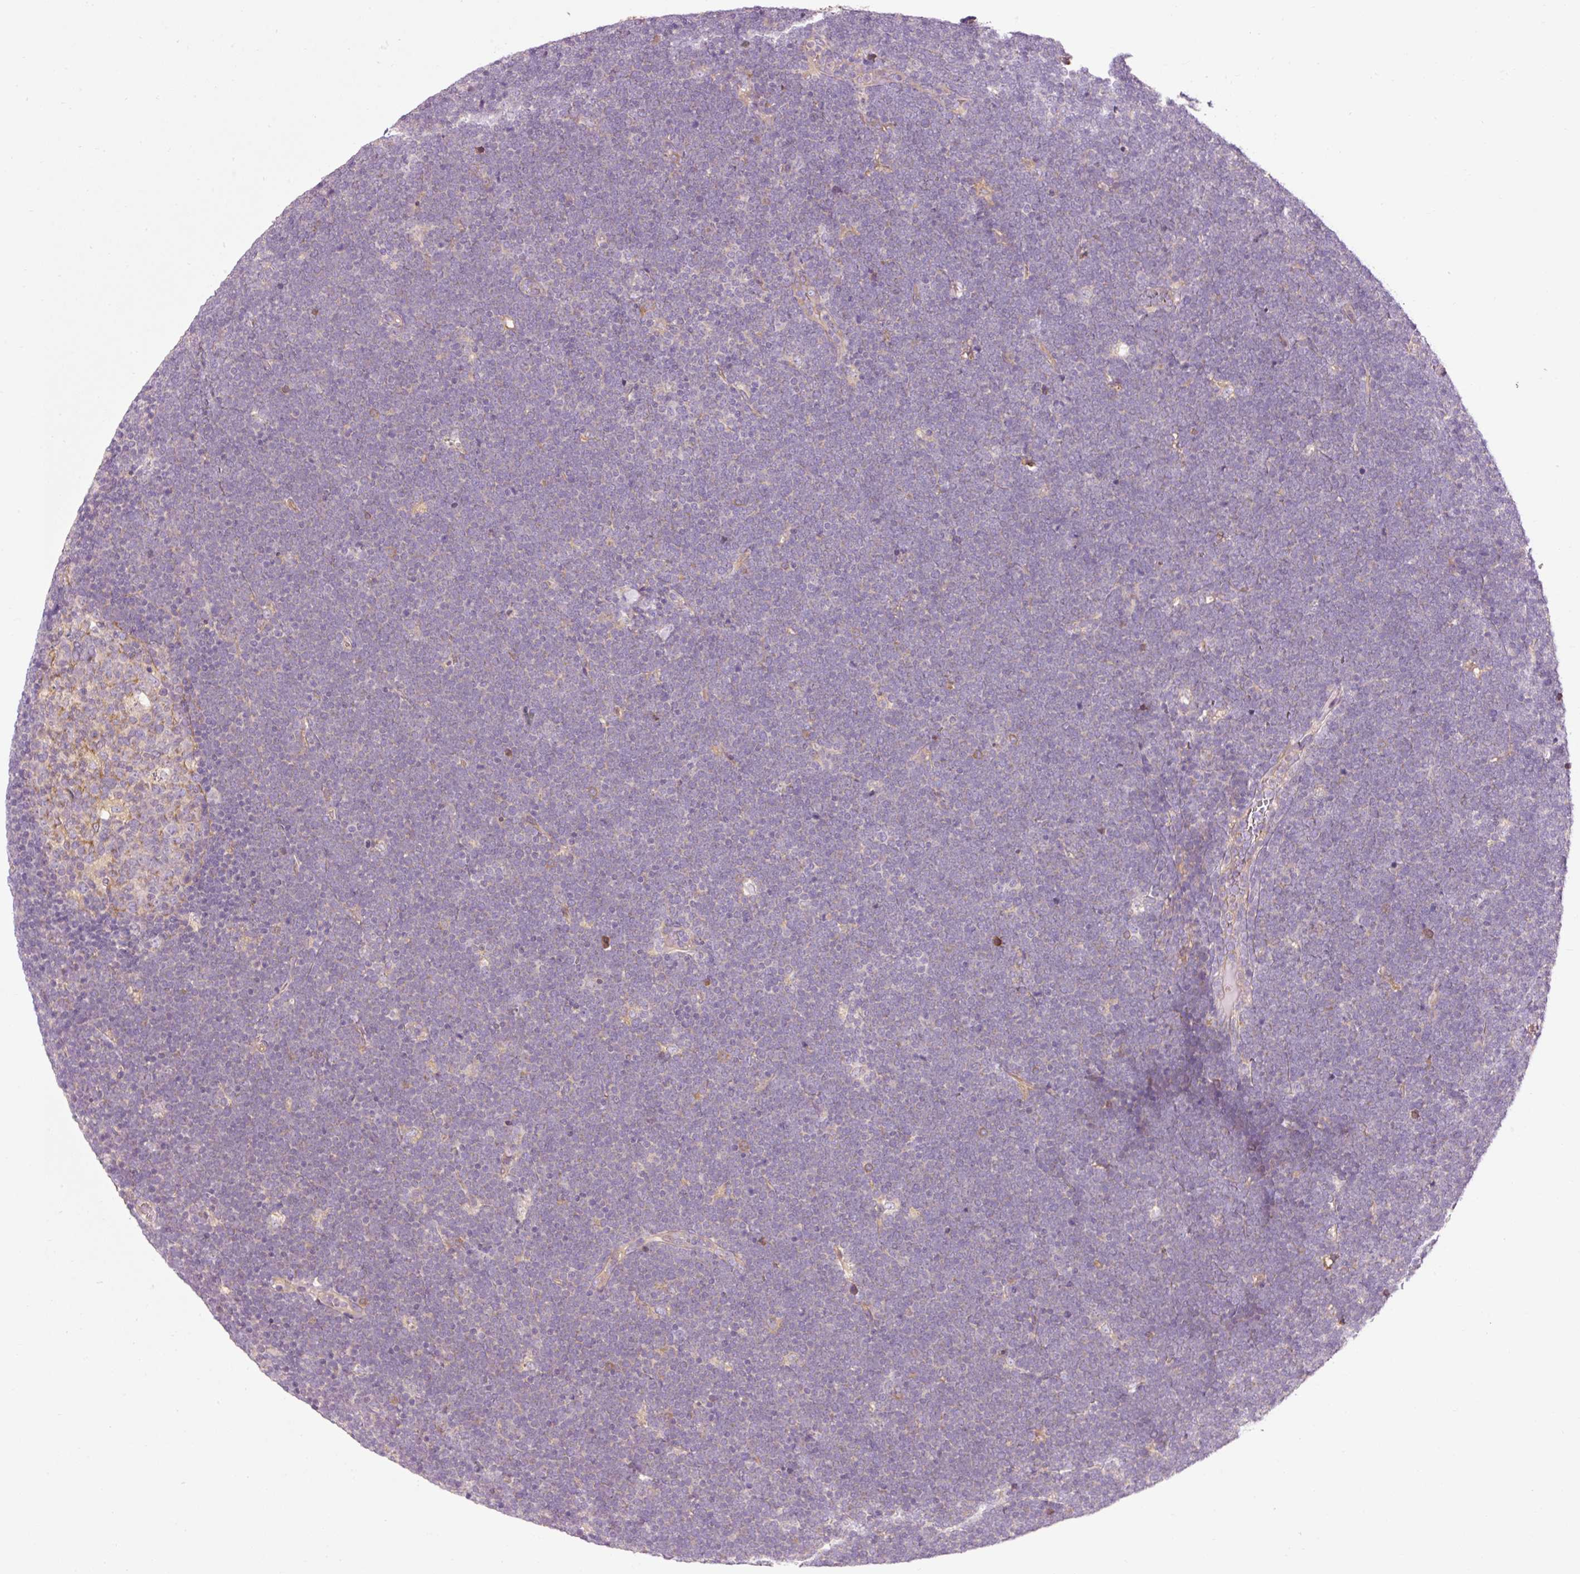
{"staining": {"intensity": "negative", "quantity": "none", "location": "none"}, "tissue": "lymphoma", "cell_type": "Tumor cells", "image_type": "cancer", "snomed": [{"axis": "morphology", "description": "Malignant lymphoma, non-Hodgkin's type, High grade"}, {"axis": "topography", "description": "Lymph node"}], "caption": "Tumor cells show no significant protein expression in lymphoma.", "gene": "NAPA", "patient": {"sex": "male", "age": 13}}